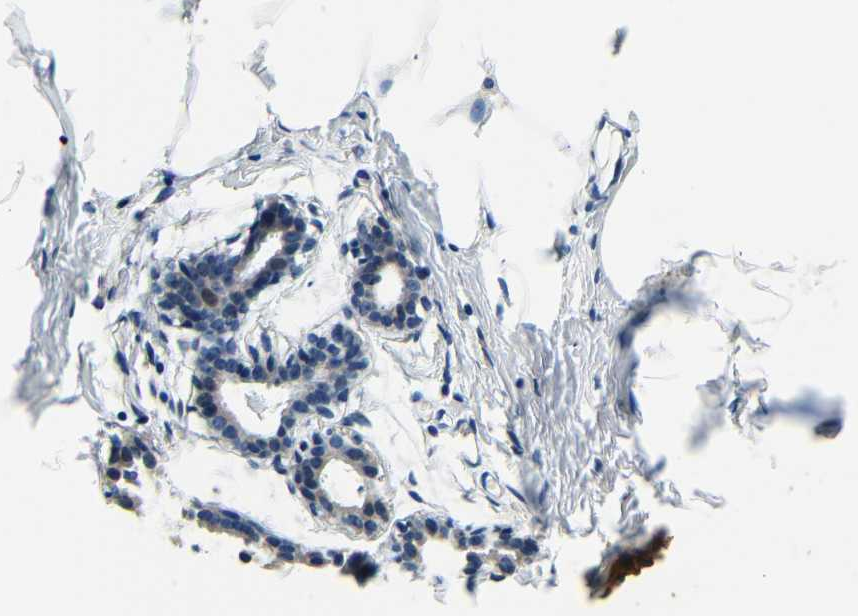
{"staining": {"intensity": "negative", "quantity": "none", "location": "none"}, "tissue": "breast", "cell_type": "Adipocytes", "image_type": "normal", "snomed": [{"axis": "morphology", "description": "Normal tissue, NOS"}, {"axis": "topography", "description": "Breast"}], "caption": "Immunohistochemical staining of unremarkable human breast demonstrates no significant expression in adipocytes. Nuclei are stained in blue.", "gene": "VAPB", "patient": {"sex": "female", "age": 27}}